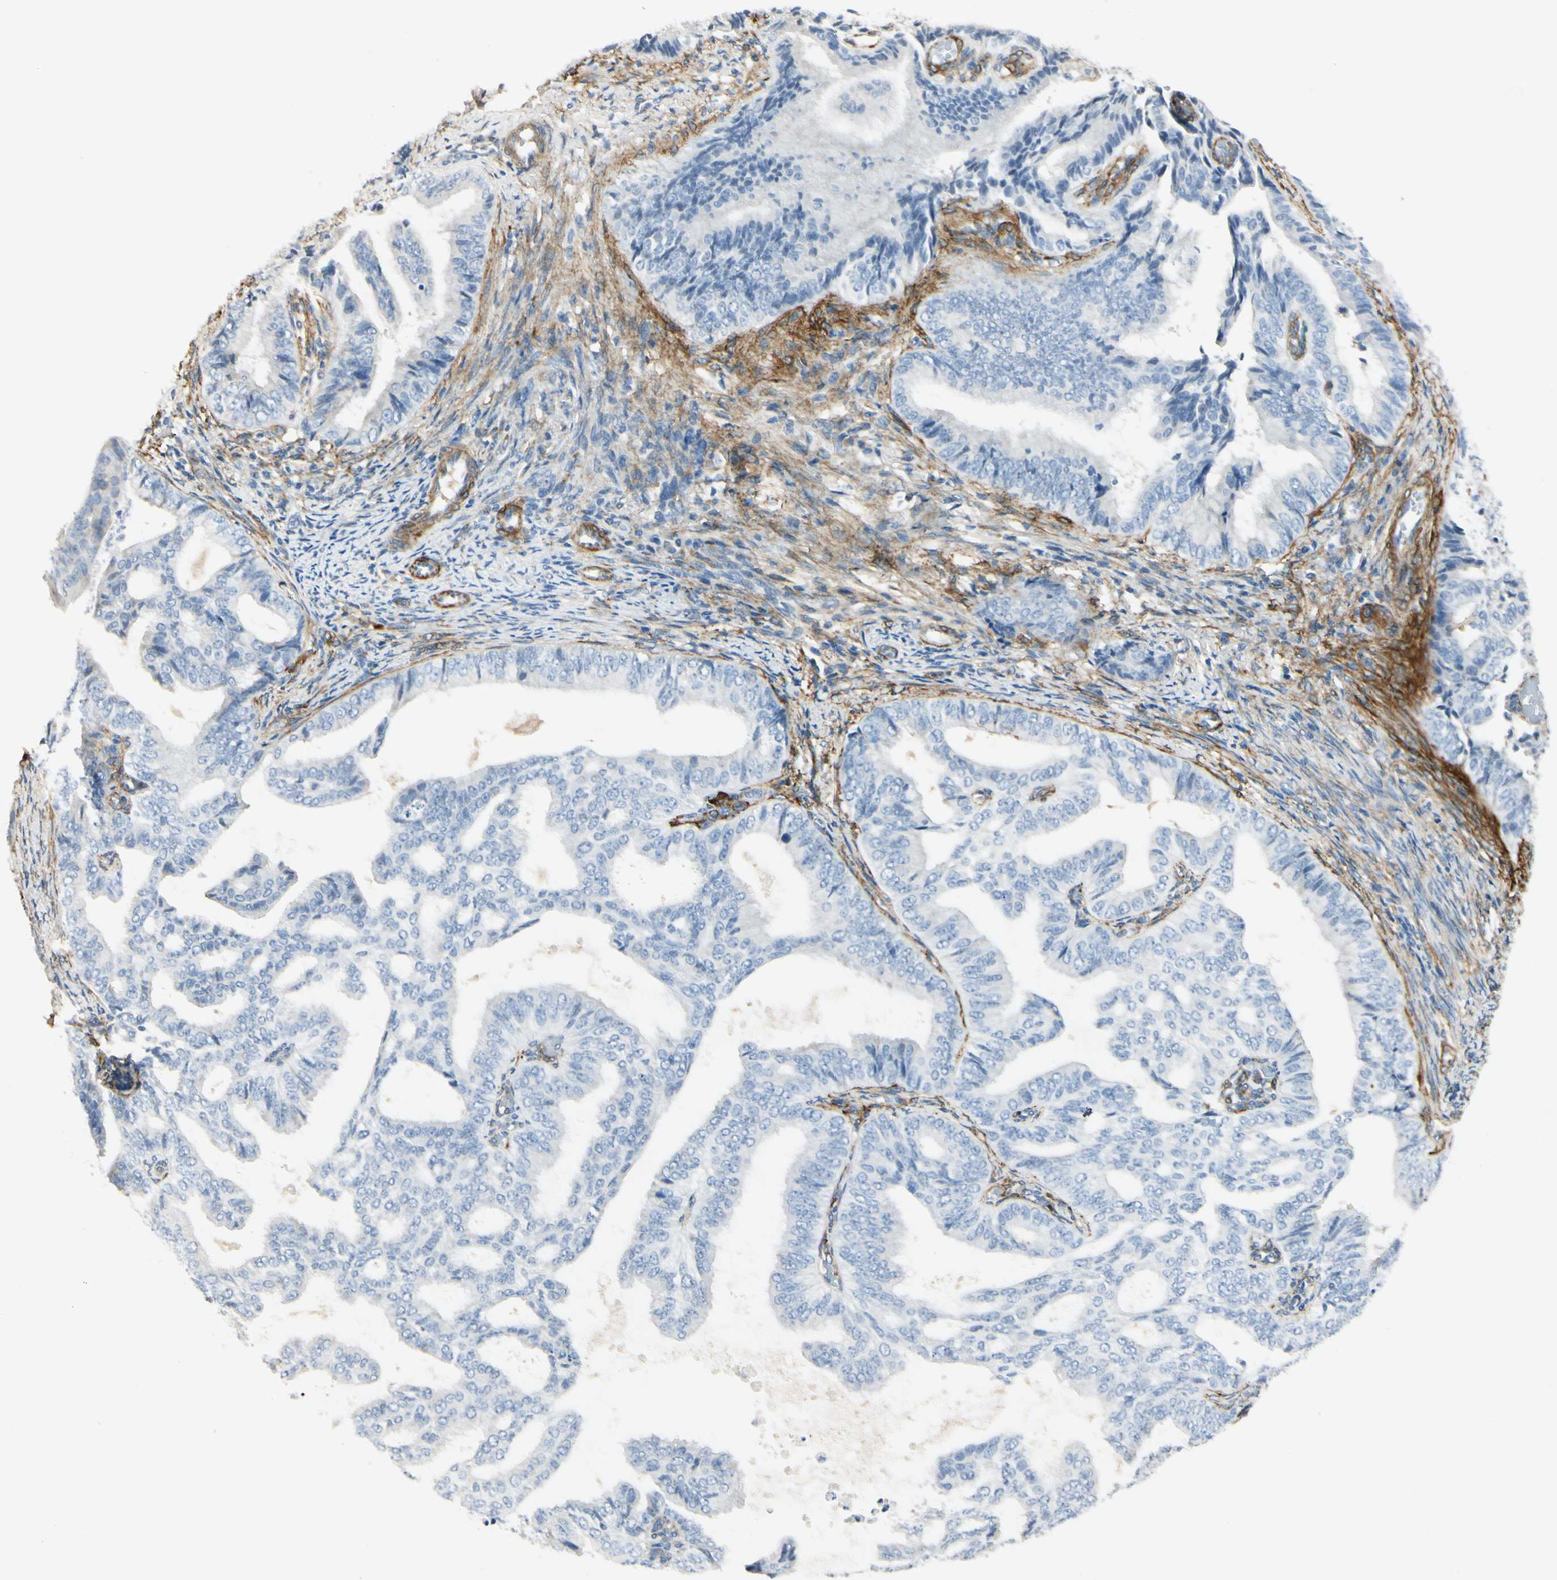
{"staining": {"intensity": "negative", "quantity": "none", "location": "none"}, "tissue": "endometrial cancer", "cell_type": "Tumor cells", "image_type": "cancer", "snomed": [{"axis": "morphology", "description": "Adenocarcinoma, NOS"}, {"axis": "topography", "description": "Endometrium"}], "caption": "Adenocarcinoma (endometrial) was stained to show a protein in brown. There is no significant positivity in tumor cells.", "gene": "AMPH", "patient": {"sex": "female", "age": 58}}